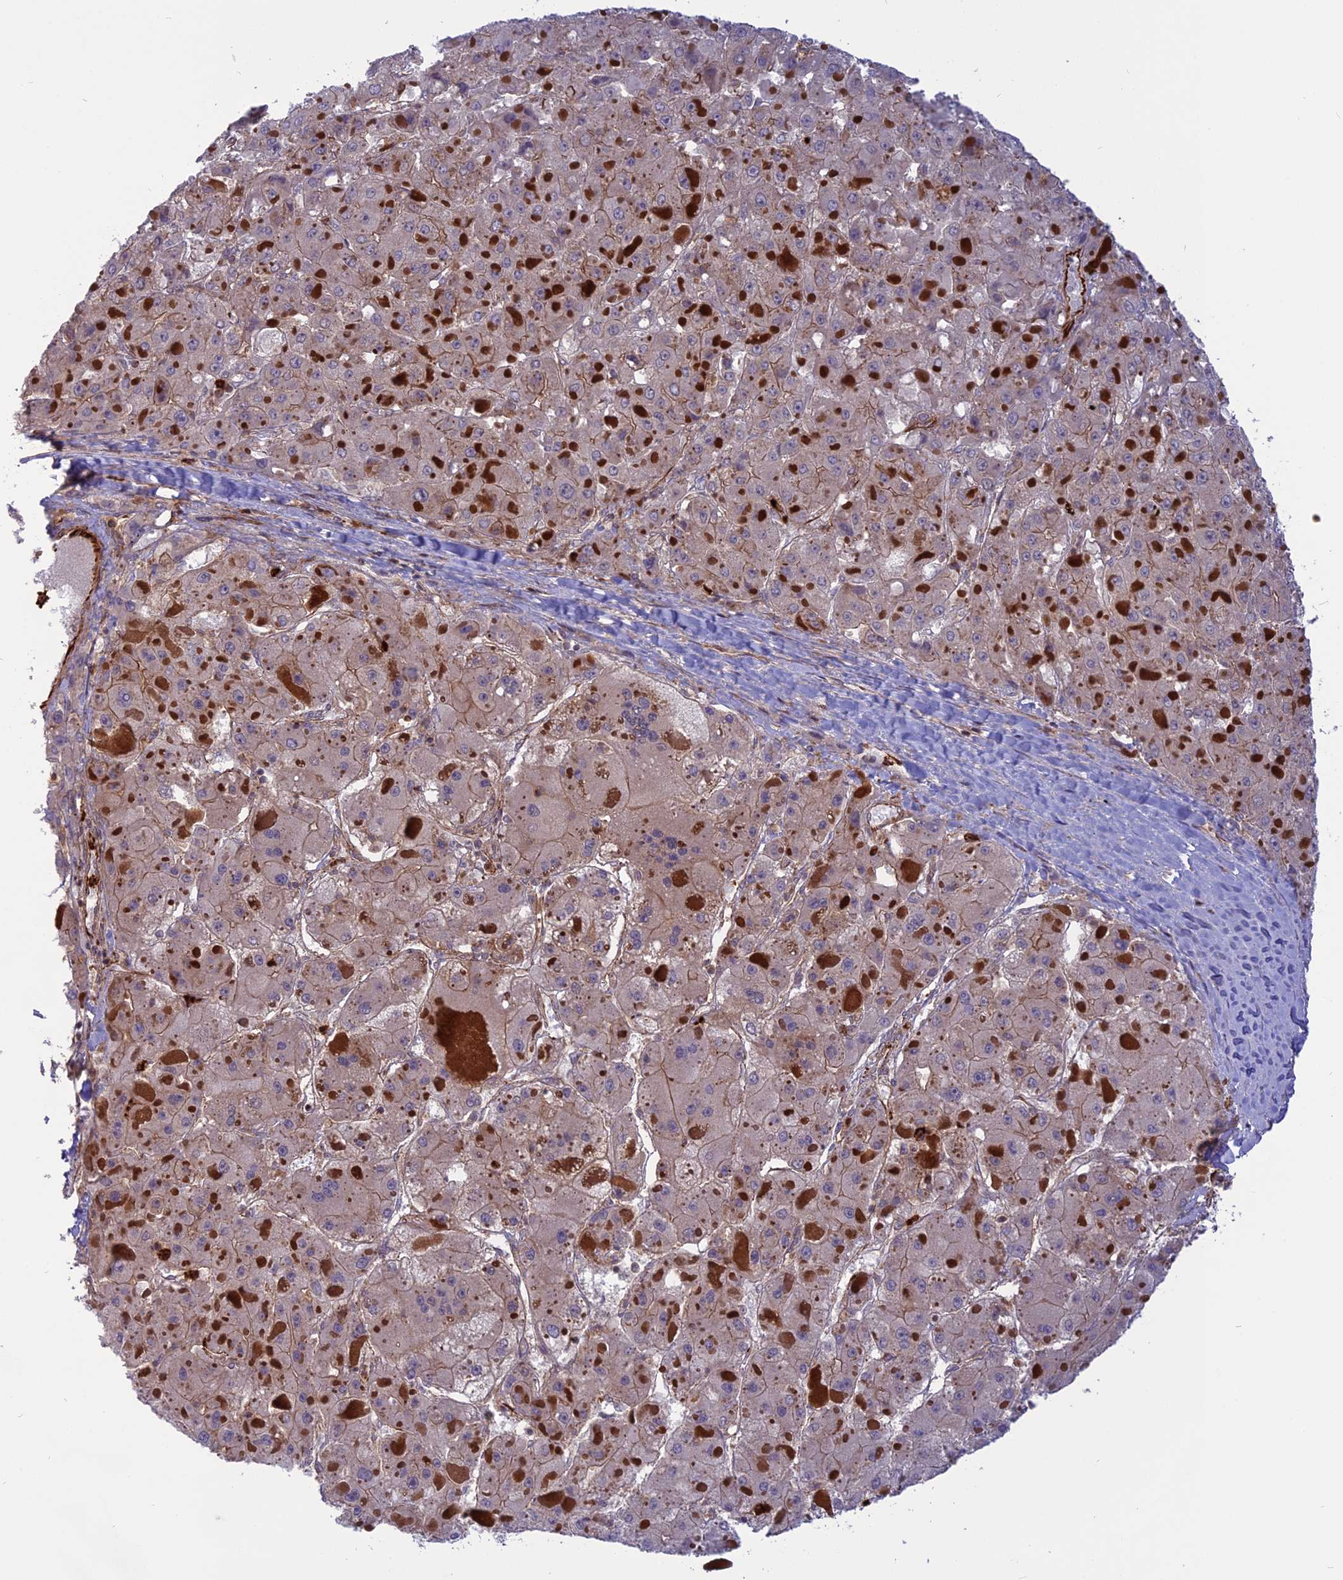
{"staining": {"intensity": "weak", "quantity": "25%-75%", "location": "cytoplasmic/membranous"}, "tissue": "liver cancer", "cell_type": "Tumor cells", "image_type": "cancer", "snomed": [{"axis": "morphology", "description": "Carcinoma, Hepatocellular, NOS"}, {"axis": "topography", "description": "Liver"}], "caption": "Liver hepatocellular carcinoma stained with a protein marker shows weak staining in tumor cells.", "gene": "PHLDB3", "patient": {"sex": "female", "age": 73}}